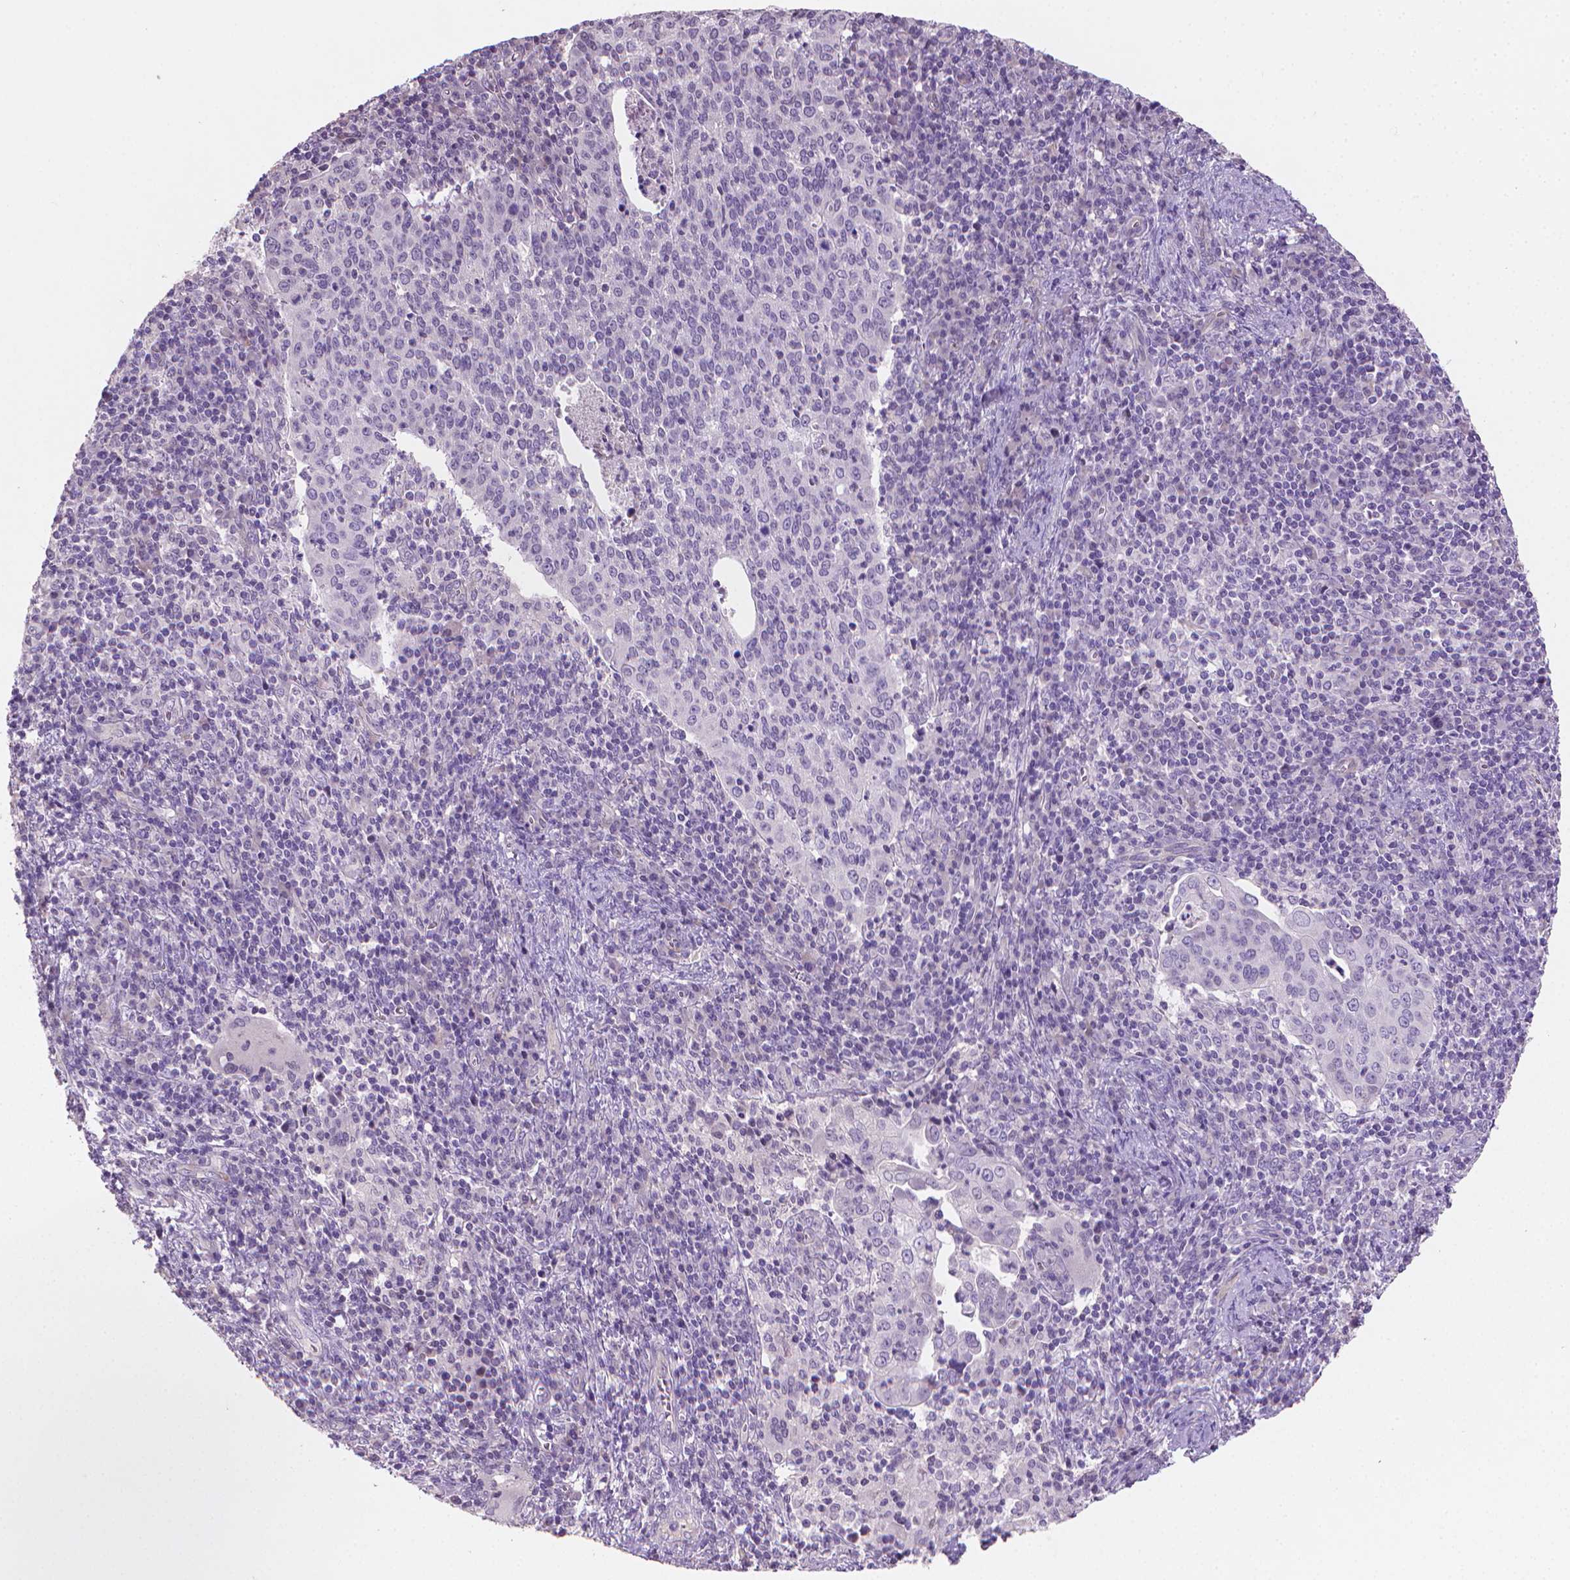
{"staining": {"intensity": "negative", "quantity": "none", "location": "none"}, "tissue": "cervical cancer", "cell_type": "Tumor cells", "image_type": "cancer", "snomed": [{"axis": "morphology", "description": "Squamous cell carcinoma, NOS"}, {"axis": "topography", "description": "Cervix"}], "caption": "This is an IHC micrograph of human cervical cancer (squamous cell carcinoma). There is no positivity in tumor cells.", "gene": "CLXN", "patient": {"sex": "female", "age": 39}}